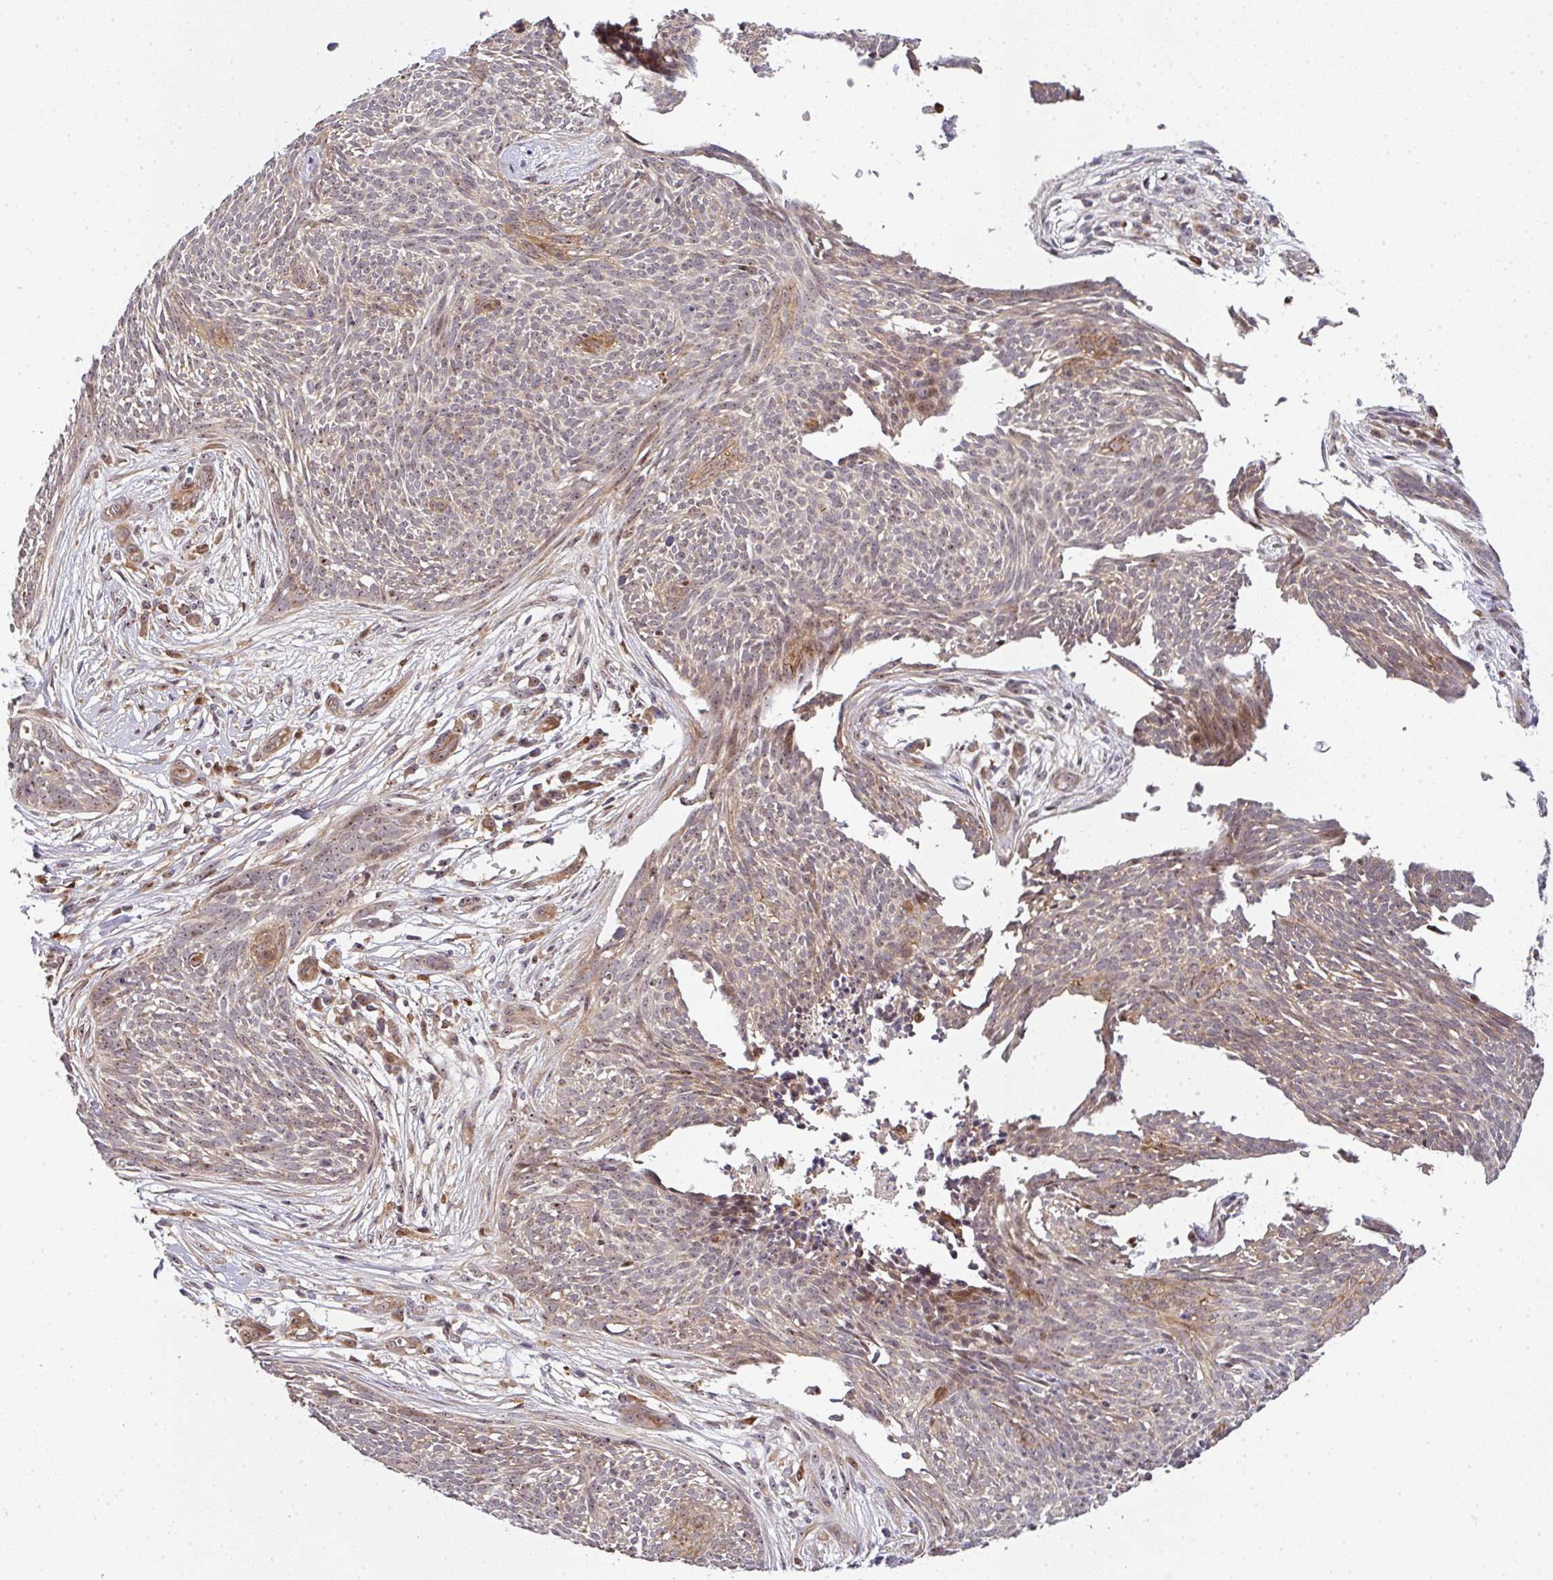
{"staining": {"intensity": "weak", "quantity": "25%-75%", "location": "cytoplasmic/membranous,nuclear"}, "tissue": "skin cancer", "cell_type": "Tumor cells", "image_type": "cancer", "snomed": [{"axis": "morphology", "description": "Basal cell carcinoma"}, {"axis": "topography", "description": "Skin"}, {"axis": "topography", "description": "Skin, foot"}], "caption": "Immunohistochemistry image of neoplastic tissue: skin cancer stained using IHC shows low levels of weak protein expression localized specifically in the cytoplasmic/membranous and nuclear of tumor cells, appearing as a cytoplasmic/membranous and nuclear brown color.", "gene": "SIMC1", "patient": {"sex": "female", "age": 86}}